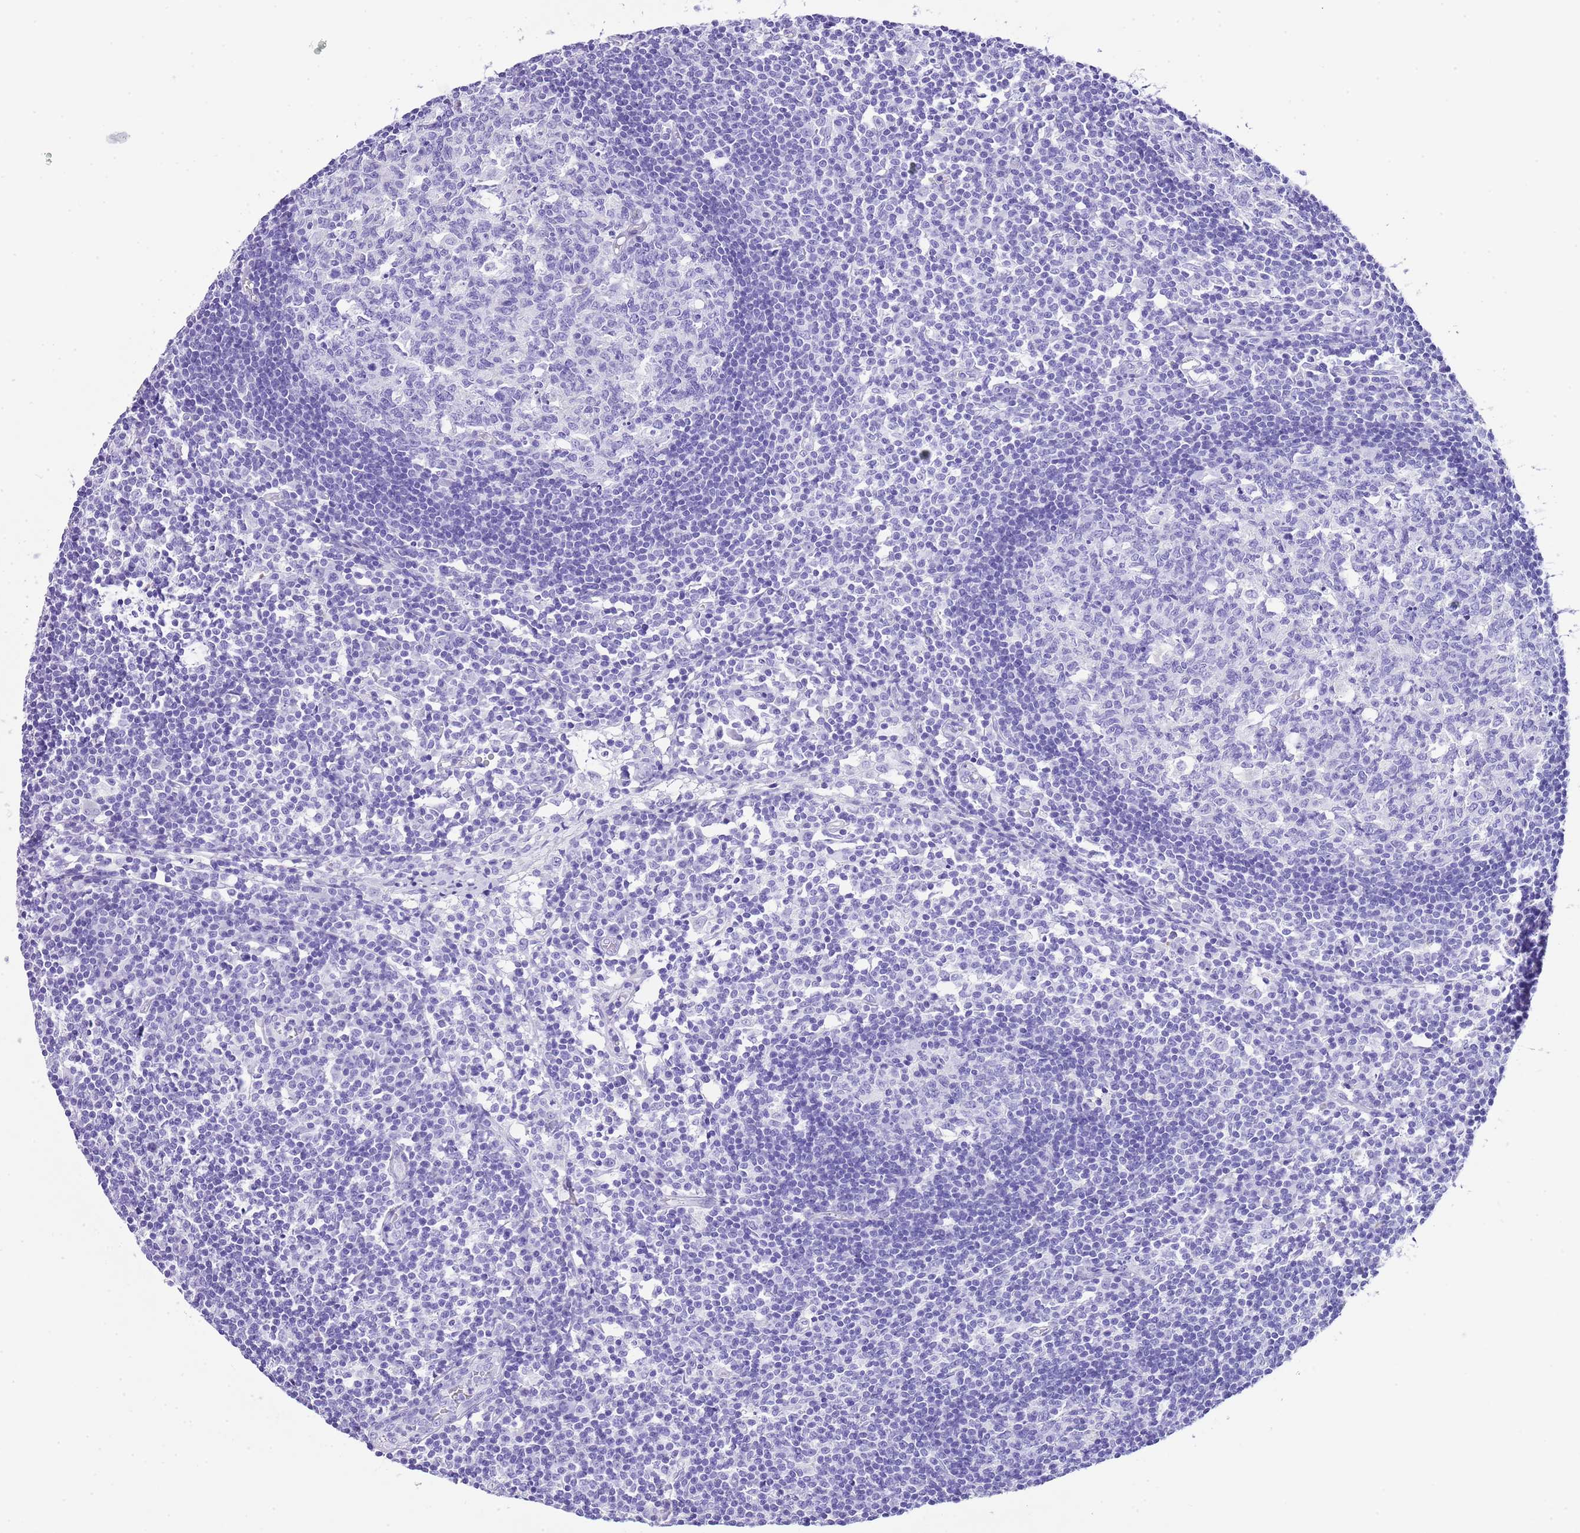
{"staining": {"intensity": "negative", "quantity": "none", "location": "none"}, "tissue": "lymph node", "cell_type": "Germinal center cells", "image_type": "normal", "snomed": [{"axis": "morphology", "description": "Normal tissue, NOS"}, {"axis": "topography", "description": "Lymph node"}], "caption": "Immunohistochemistry (IHC) of normal lymph node shows no expression in germinal center cells. (Stains: DAB (3,3'-diaminobenzidine) immunohistochemistry (IHC) with hematoxylin counter stain, Microscopy: brightfield microscopy at high magnification).", "gene": "KCNC1", "patient": {"sex": "female", "age": 55}}